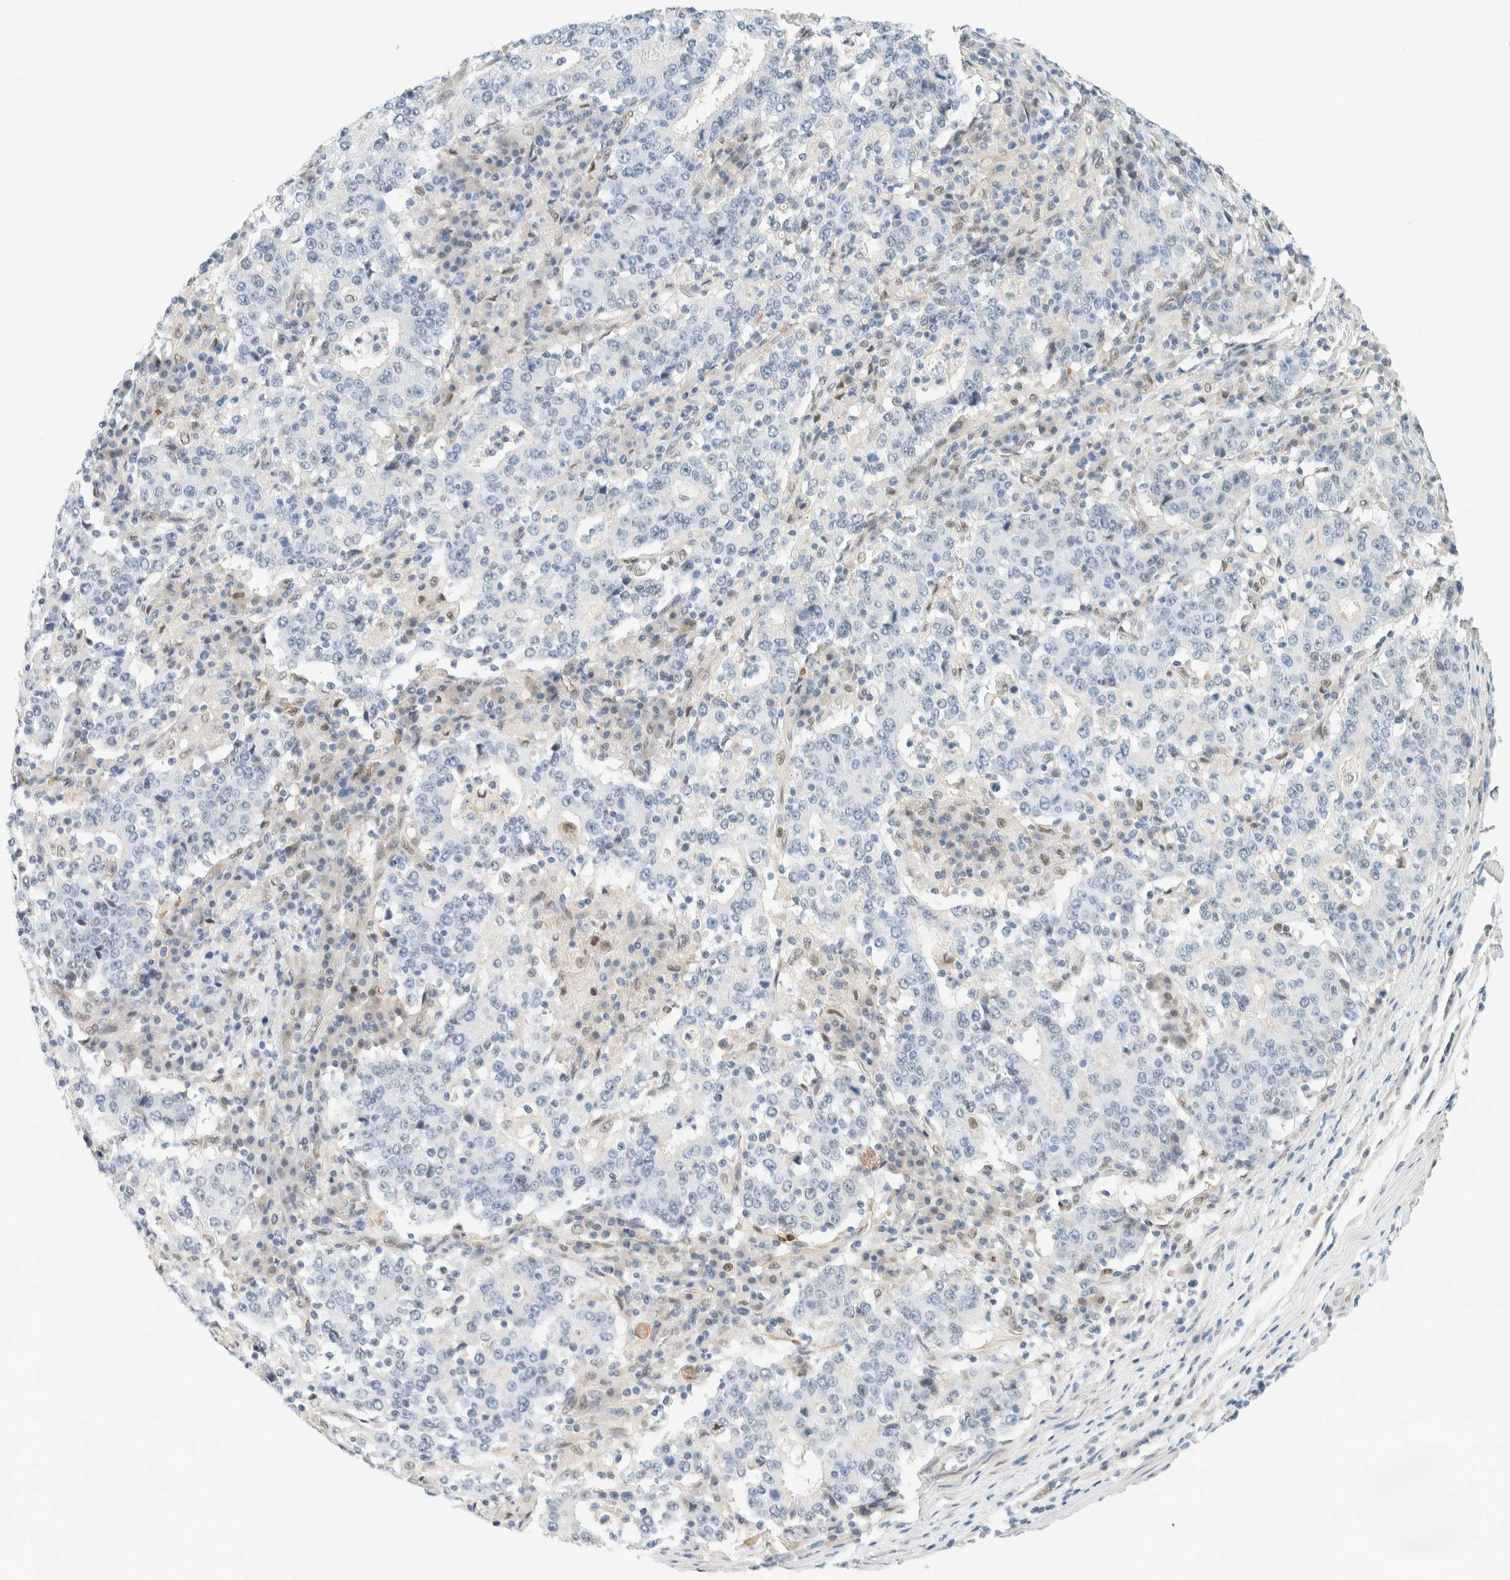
{"staining": {"intensity": "negative", "quantity": "none", "location": "none"}, "tissue": "stomach cancer", "cell_type": "Tumor cells", "image_type": "cancer", "snomed": [{"axis": "morphology", "description": "Adenocarcinoma, NOS"}, {"axis": "topography", "description": "Stomach"}], "caption": "Tumor cells show no significant staining in adenocarcinoma (stomach).", "gene": "TSTD2", "patient": {"sex": "male", "age": 59}}